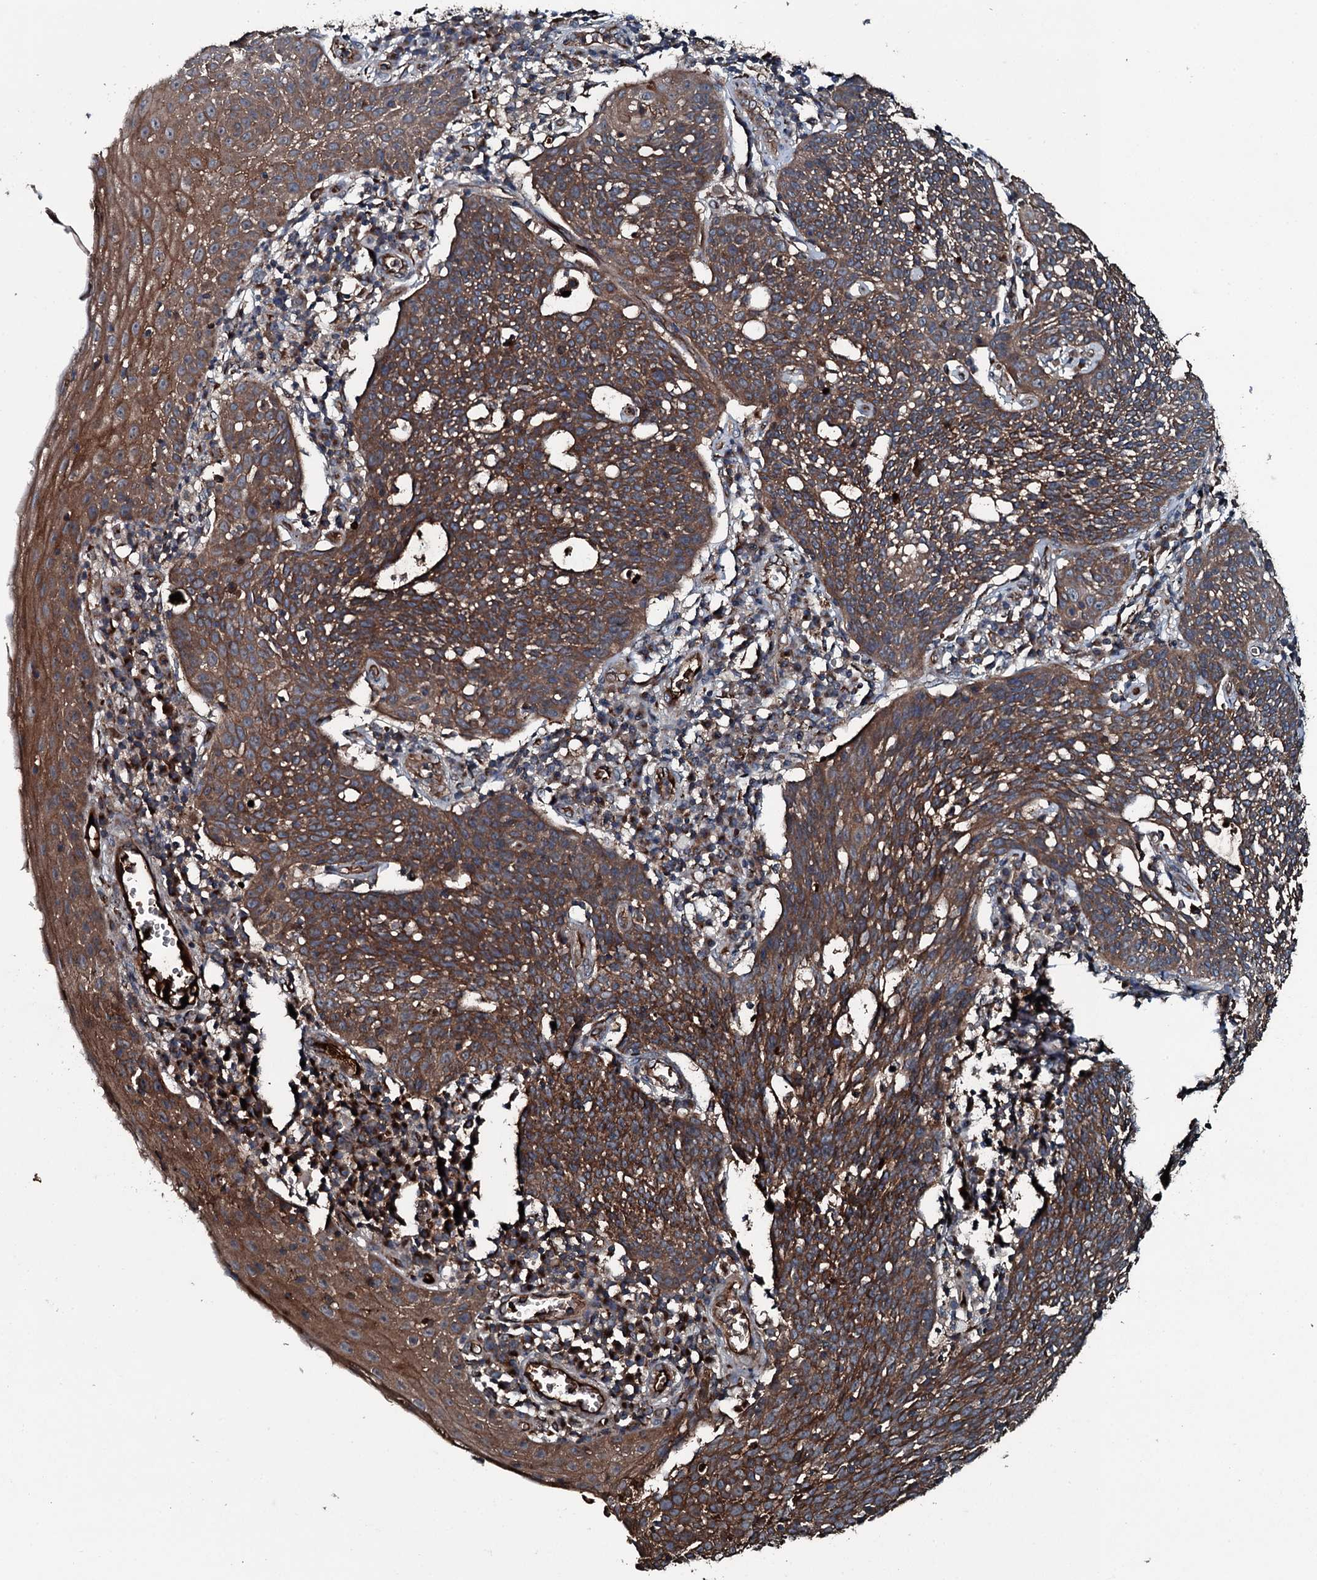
{"staining": {"intensity": "moderate", "quantity": ">75%", "location": "cytoplasmic/membranous"}, "tissue": "cervical cancer", "cell_type": "Tumor cells", "image_type": "cancer", "snomed": [{"axis": "morphology", "description": "Squamous cell carcinoma, NOS"}, {"axis": "topography", "description": "Cervix"}], "caption": "High-power microscopy captured an IHC image of cervical cancer, revealing moderate cytoplasmic/membranous expression in about >75% of tumor cells.", "gene": "TRIM7", "patient": {"sex": "female", "age": 34}}